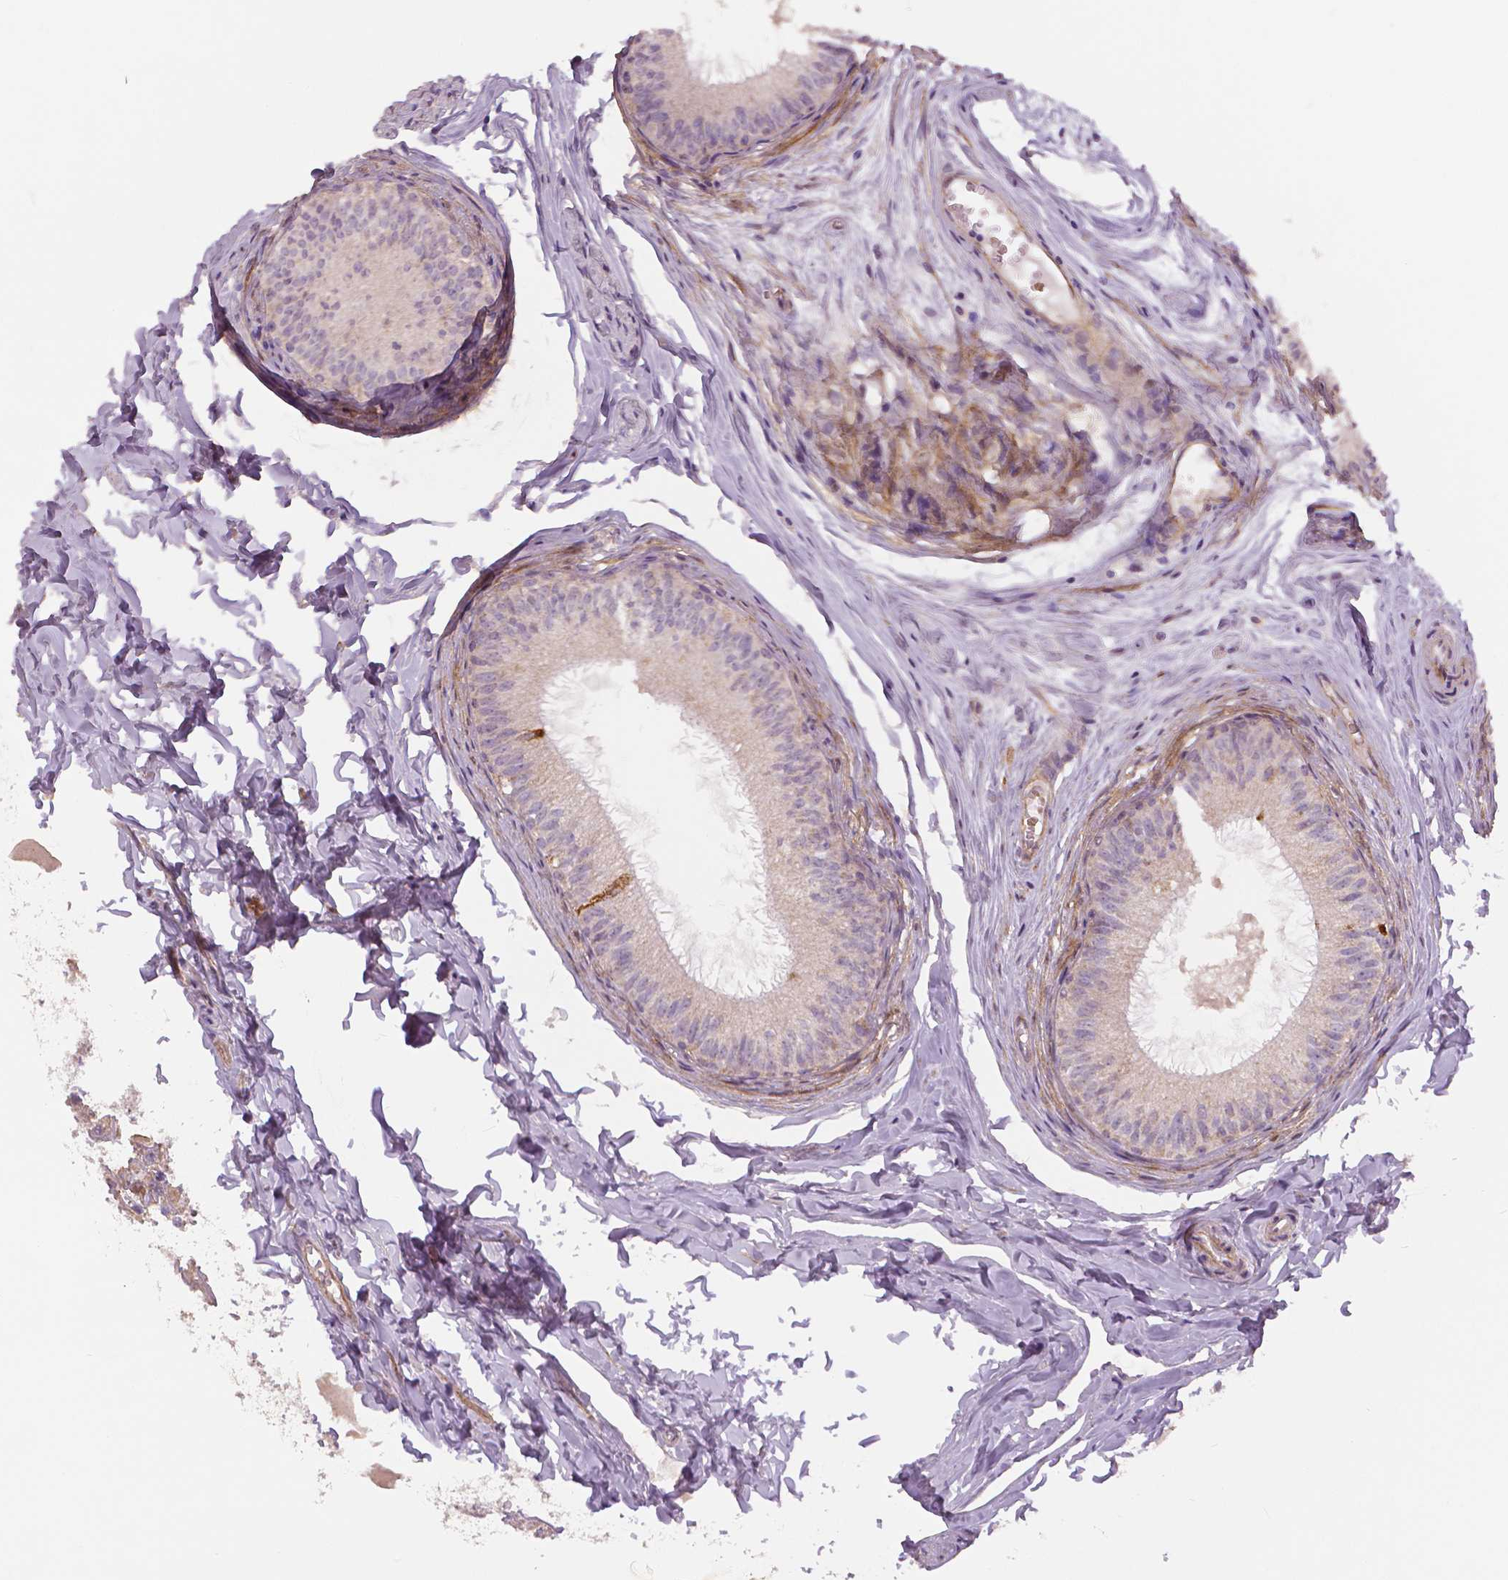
{"staining": {"intensity": "negative", "quantity": "none", "location": "none"}, "tissue": "epididymis", "cell_type": "Glandular cells", "image_type": "normal", "snomed": [{"axis": "morphology", "description": "Normal tissue, NOS"}, {"axis": "topography", "description": "Epididymis"}], "caption": "The micrograph displays no staining of glandular cells in benign epididymis.", "gene": "FLT1", "patient": {"sex": "male", "age": 45}}